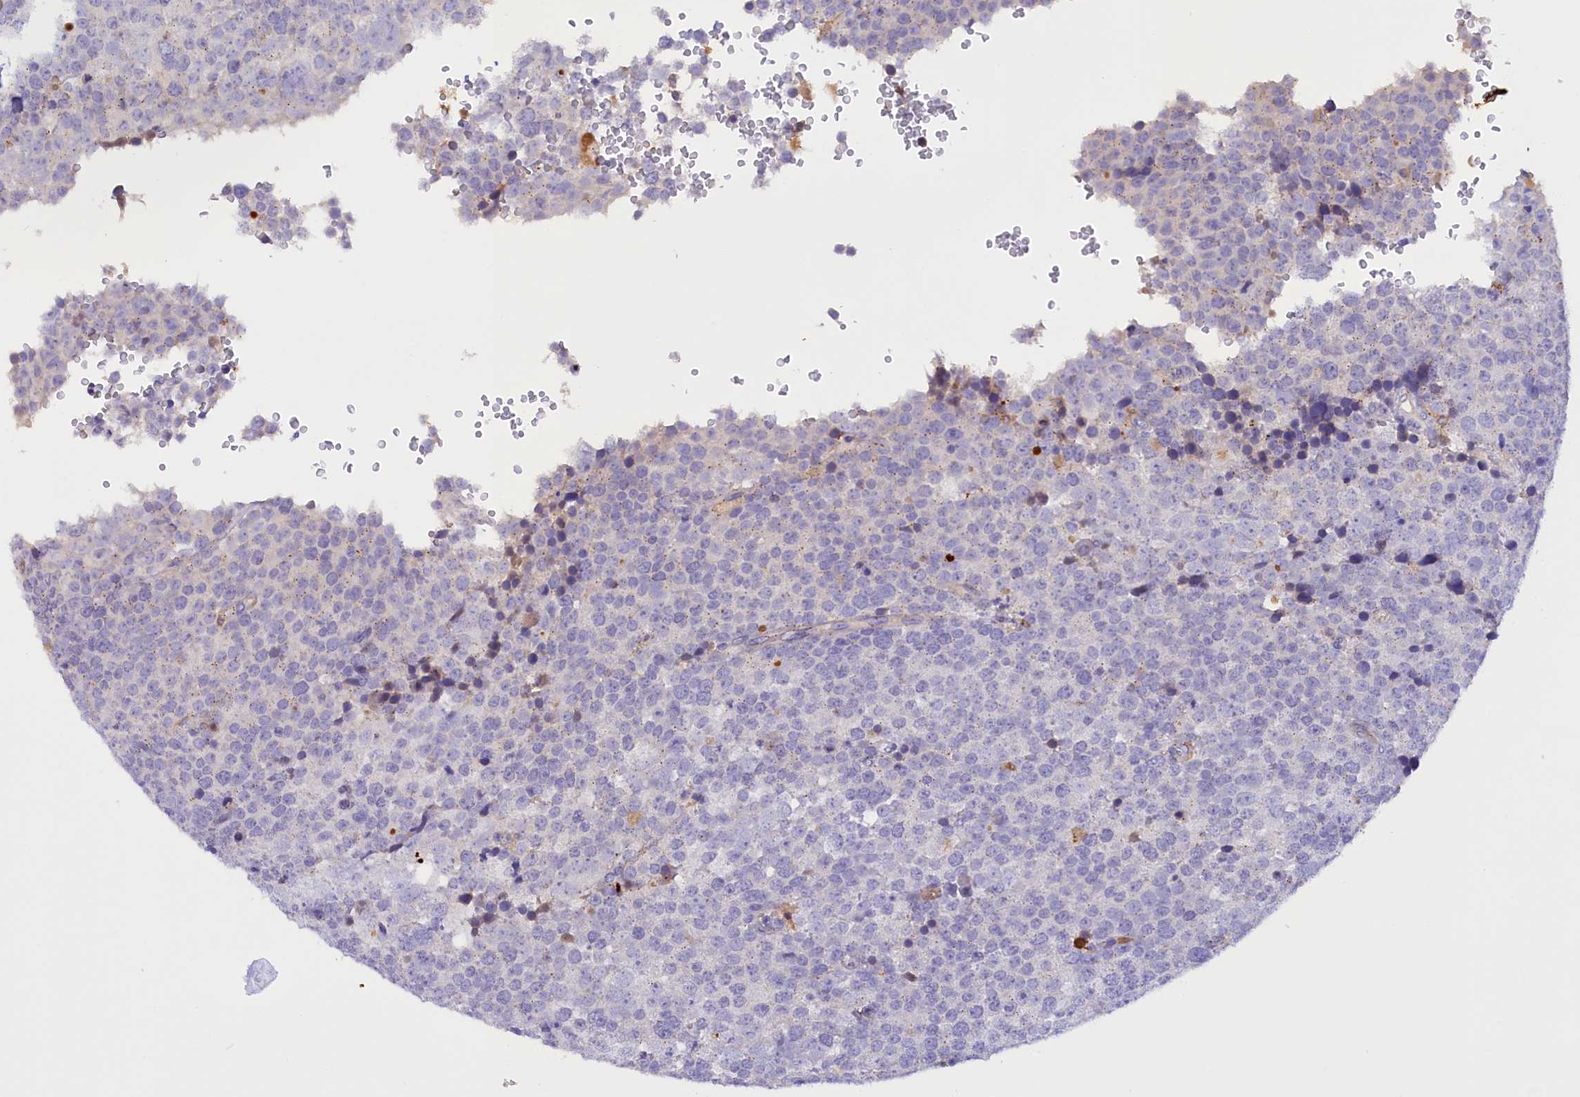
{"staining": {"intensity": "negative", "quantity": "none", "location": "none"}, "tissue": "testis cancer", "cell_type": "Tumor cells", "image_type": "cancer", "snomed": [{"axis": "morphology", "description": "Seminoma, NOS"}, {"axis": "topography", "description": "Testis"}], "caption": "This is an immunohistochemistry histopathology image of human seminoma (testis). There is no positivity in tumor cells.", "gene": "FAM149B1", "patient": {"sex": "male", "age": 71}}